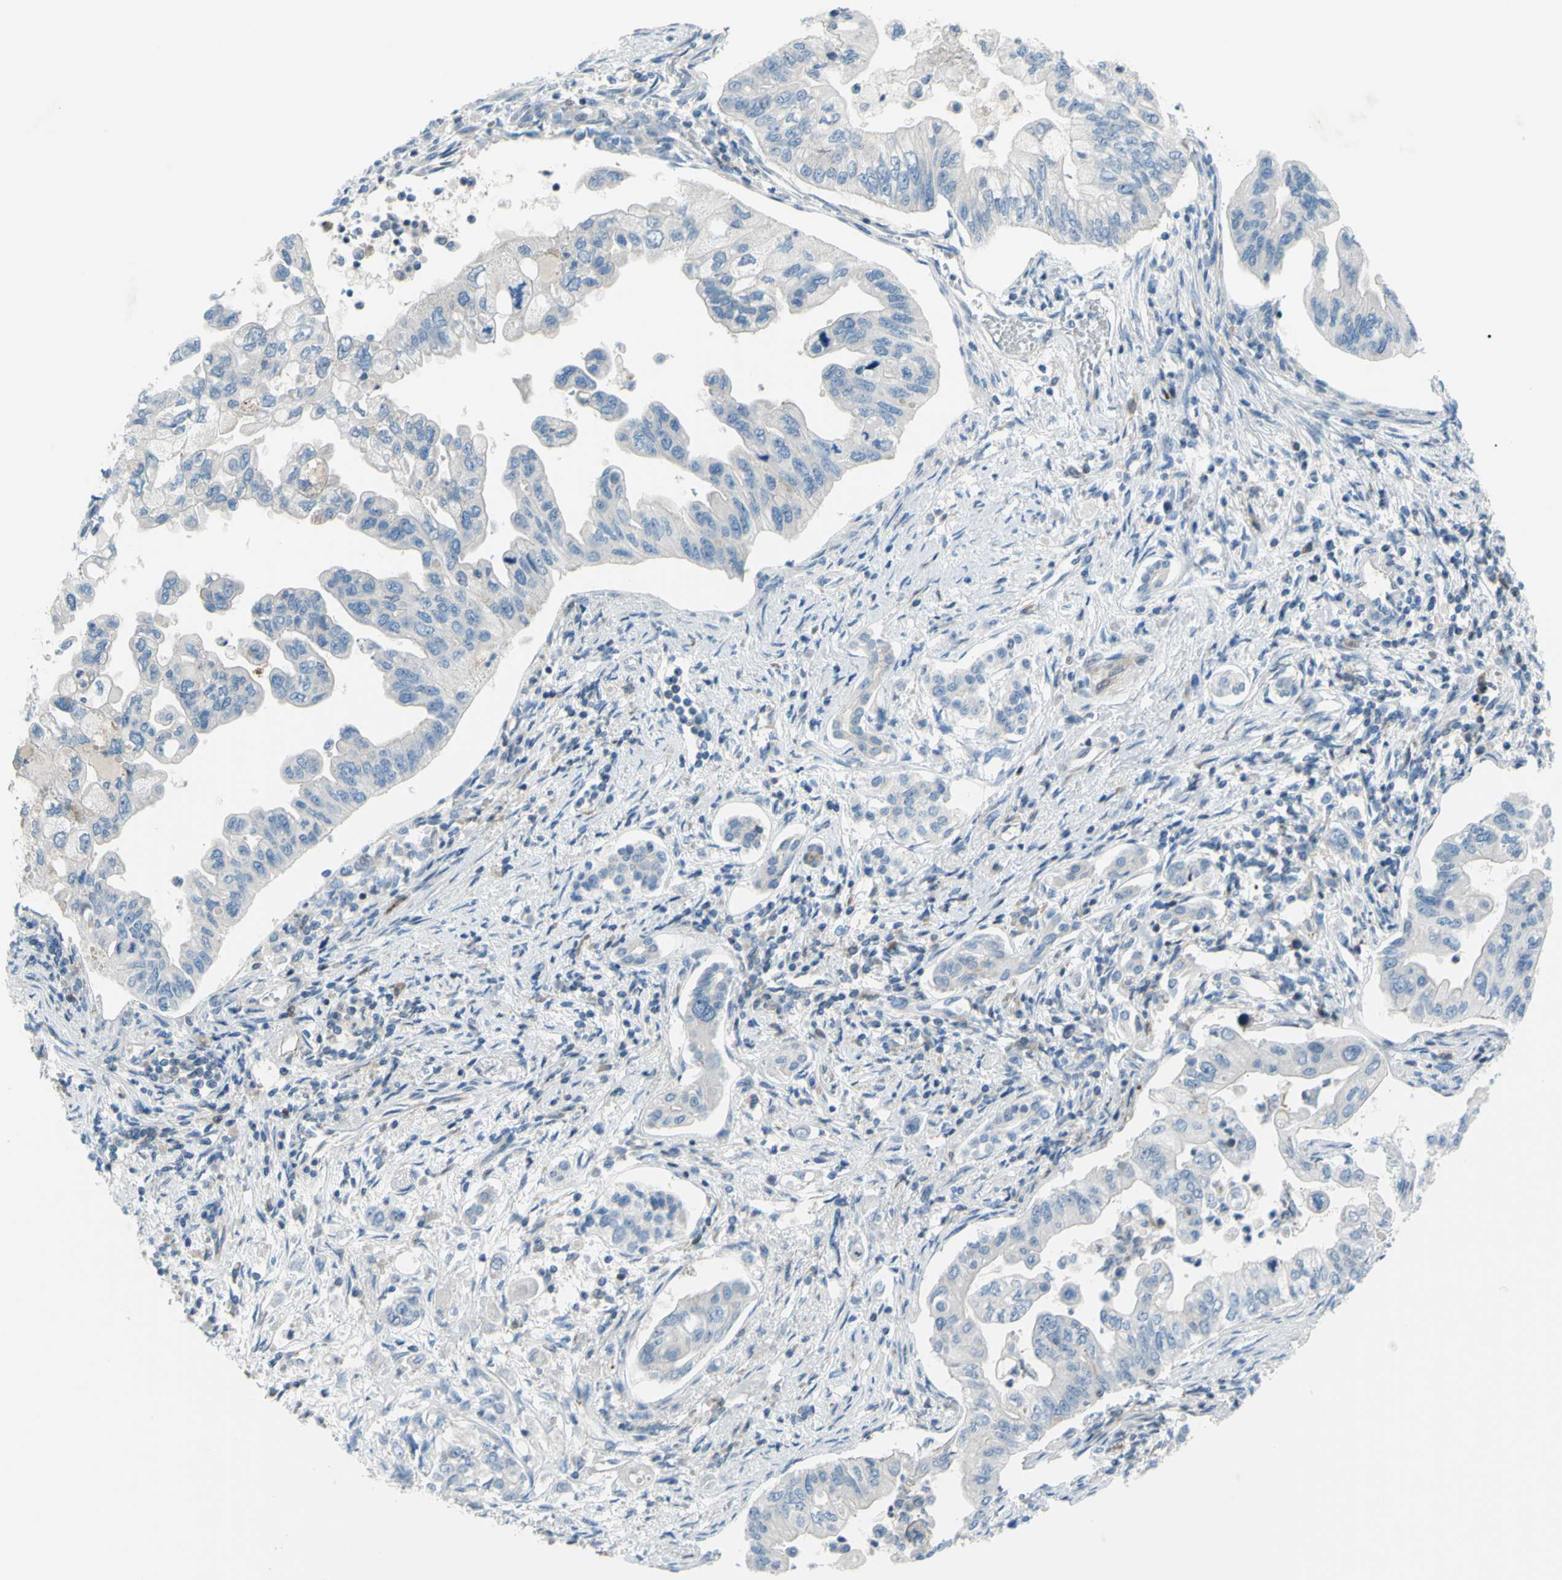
{"staining": {"intensity": "negative", "quantity": "none", "location": "none"}, "tissue": "pancreatic cancer", "cell_type": "Tumor cells", "image_type": "cancer", "snomed": [{"axis": "morphology", "description": "Normal tissue, NOS"}, {"axis": "topography", "description": "Pancreas"}], "caption": "IHC of pancreatic cancer displays no staining in tumor cells.", "gene": "PAK2", "patient": {"sex": "male", "age": 42}}